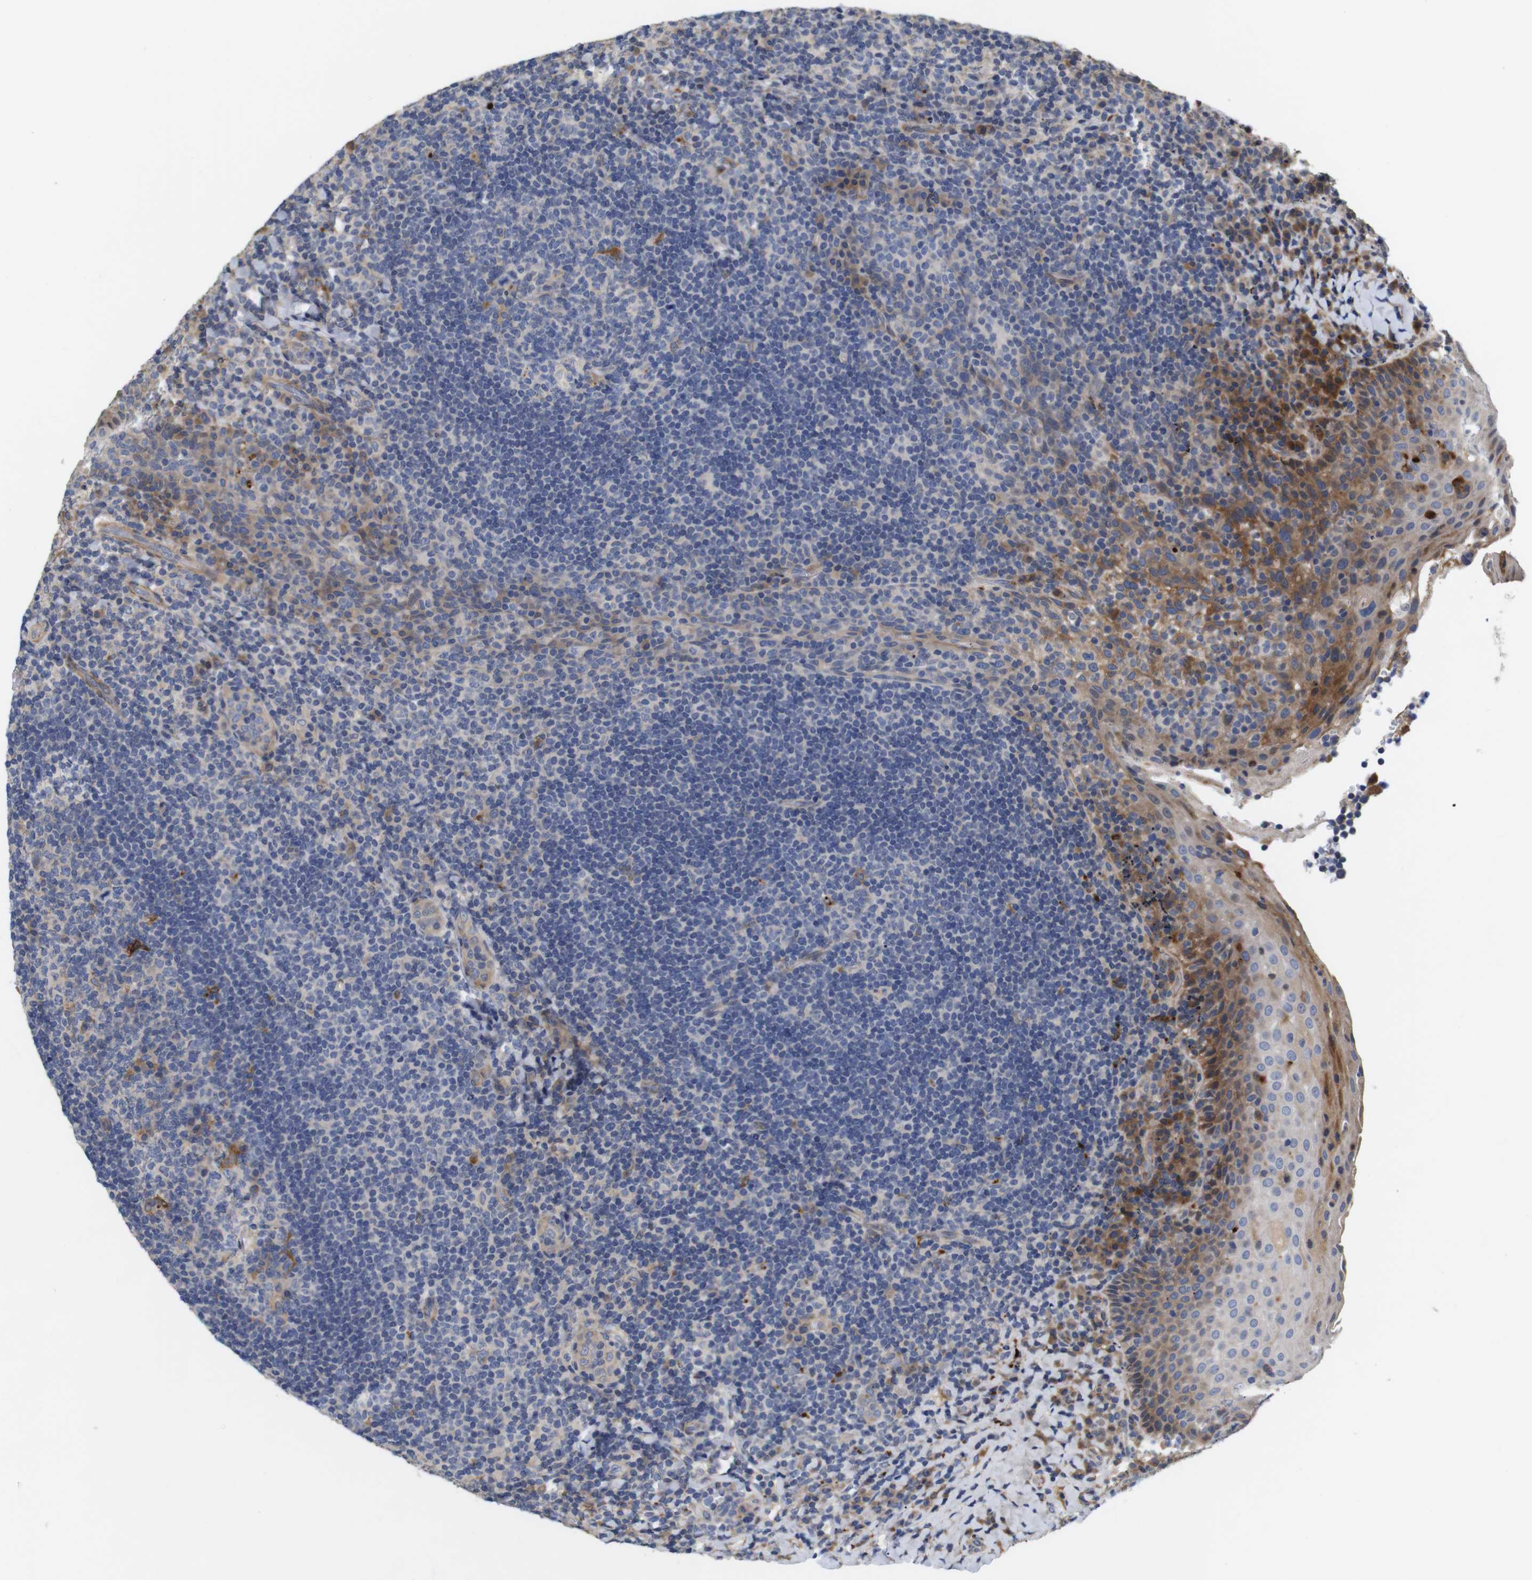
{"staining": {"intensity": "weak", "quantity": "25%-75%", "location": "cytoplasmic/membranous"}, "tissue": "tonsil", "cell_type": "Germinal center cells", "image_type": "normal", "snomed": [{"axis": "morphology", "description": "Normal tissue, NOS"}, {"axis": "topography", "description": "Tonsil"}], "caption": "Tonsil stained with DAB (3,3'-diaminobenzidine) immunohistochemistry (IHC) displays low levels of weak cytoplasmic/membranous positivity in about 25%-75% of germinal center cells.", "gene": "SPRY3", "patient": {"sex": "male", "age": 17}}